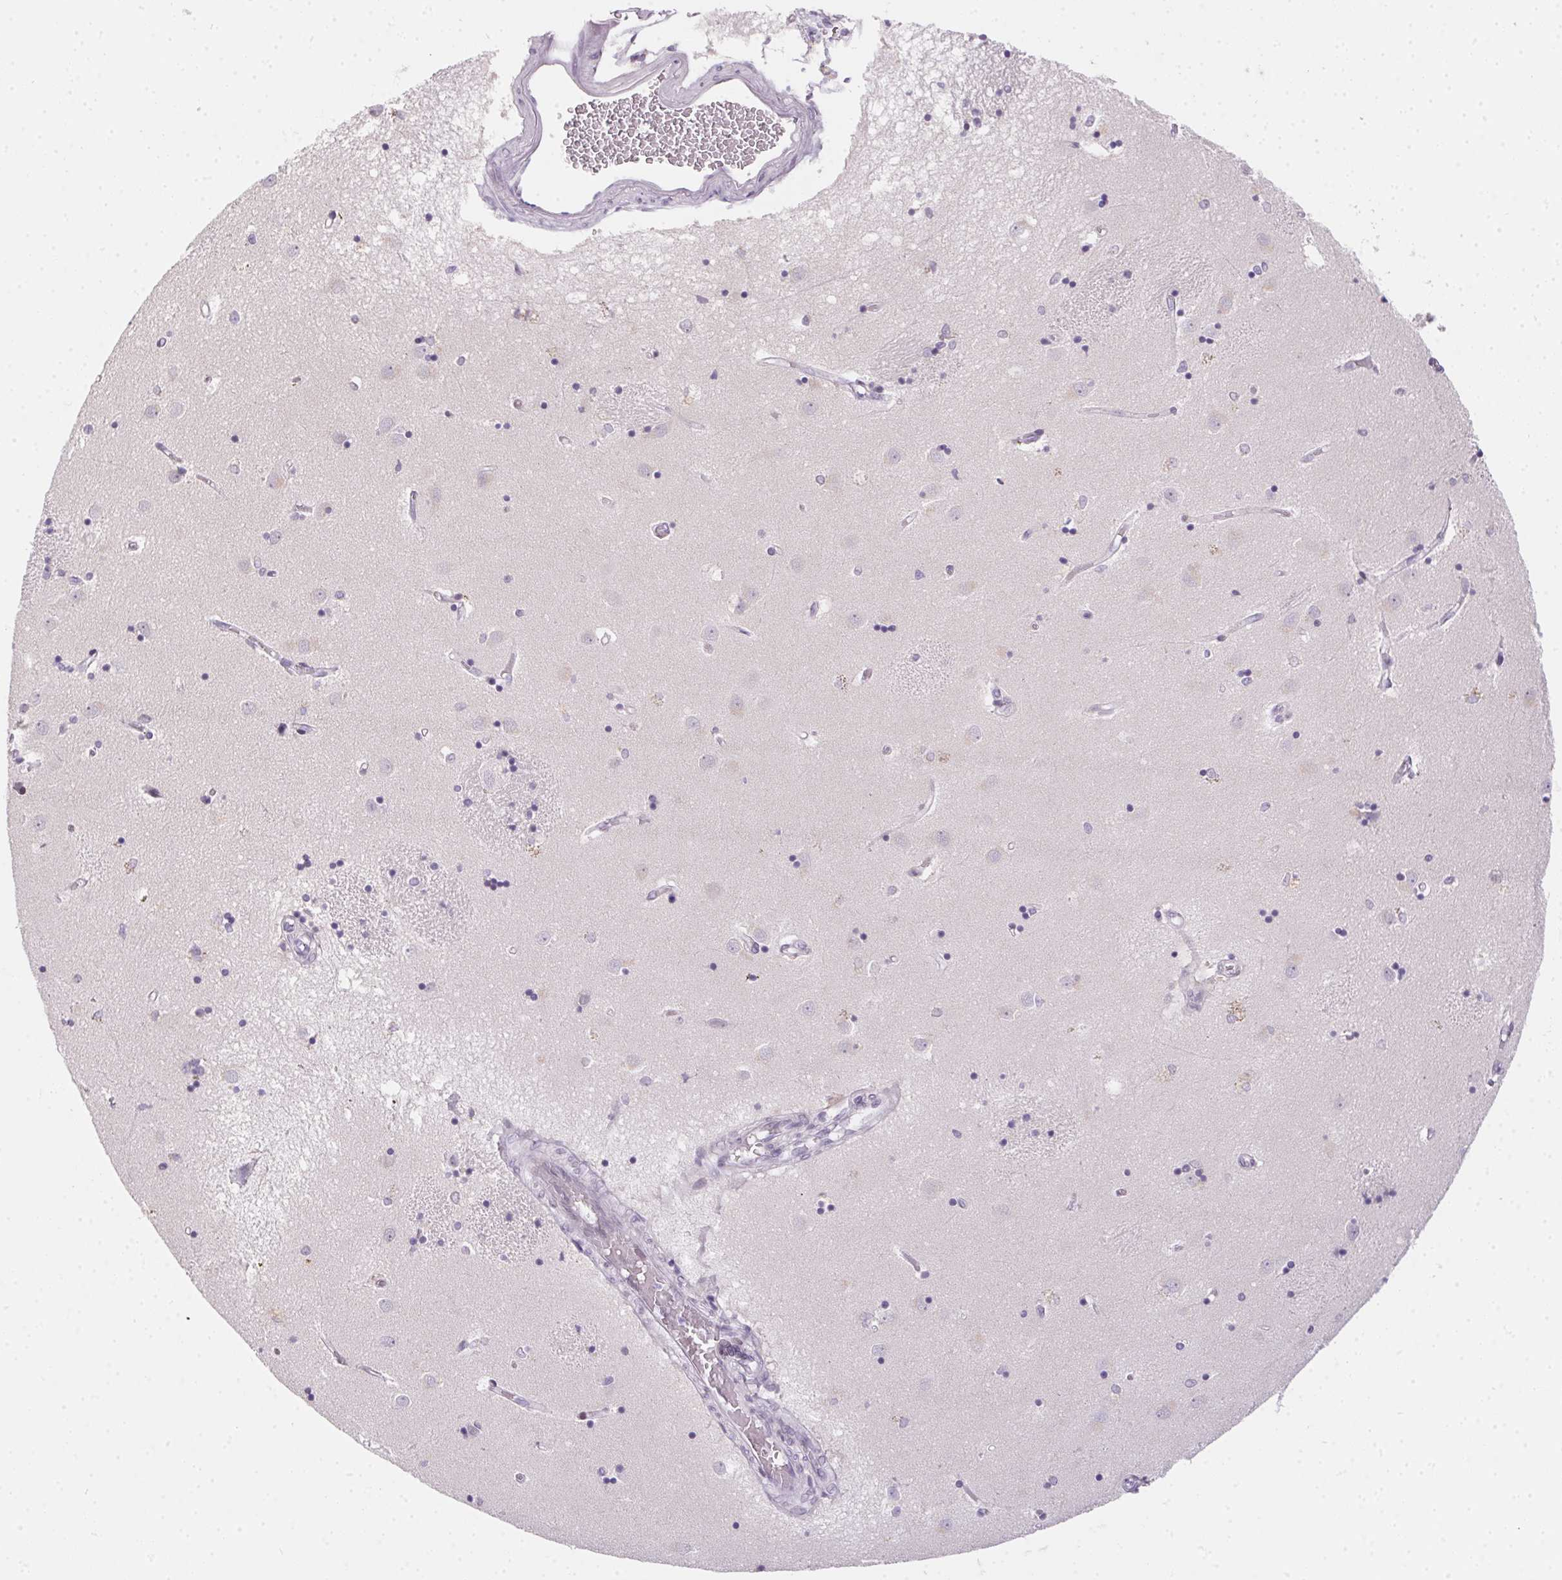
{"staining": {"intensity": "negative", "quantity": "none", "location": "none"}, "tissue": "caudate", "cell_type": "Glial cells", "image_type": "normal", "snomed": [{"axis": "morphology", "description": "Normal tissue, NOS"}, {"axis": "topography", "description": "Lateral ventricle wall"}], "caption": "DAB immunohistochemical staining of normal human caudate demonstrates no significant staining in glial cells.", "gene": "MORC1", "patient": {"sex": "male", "age": 54}}